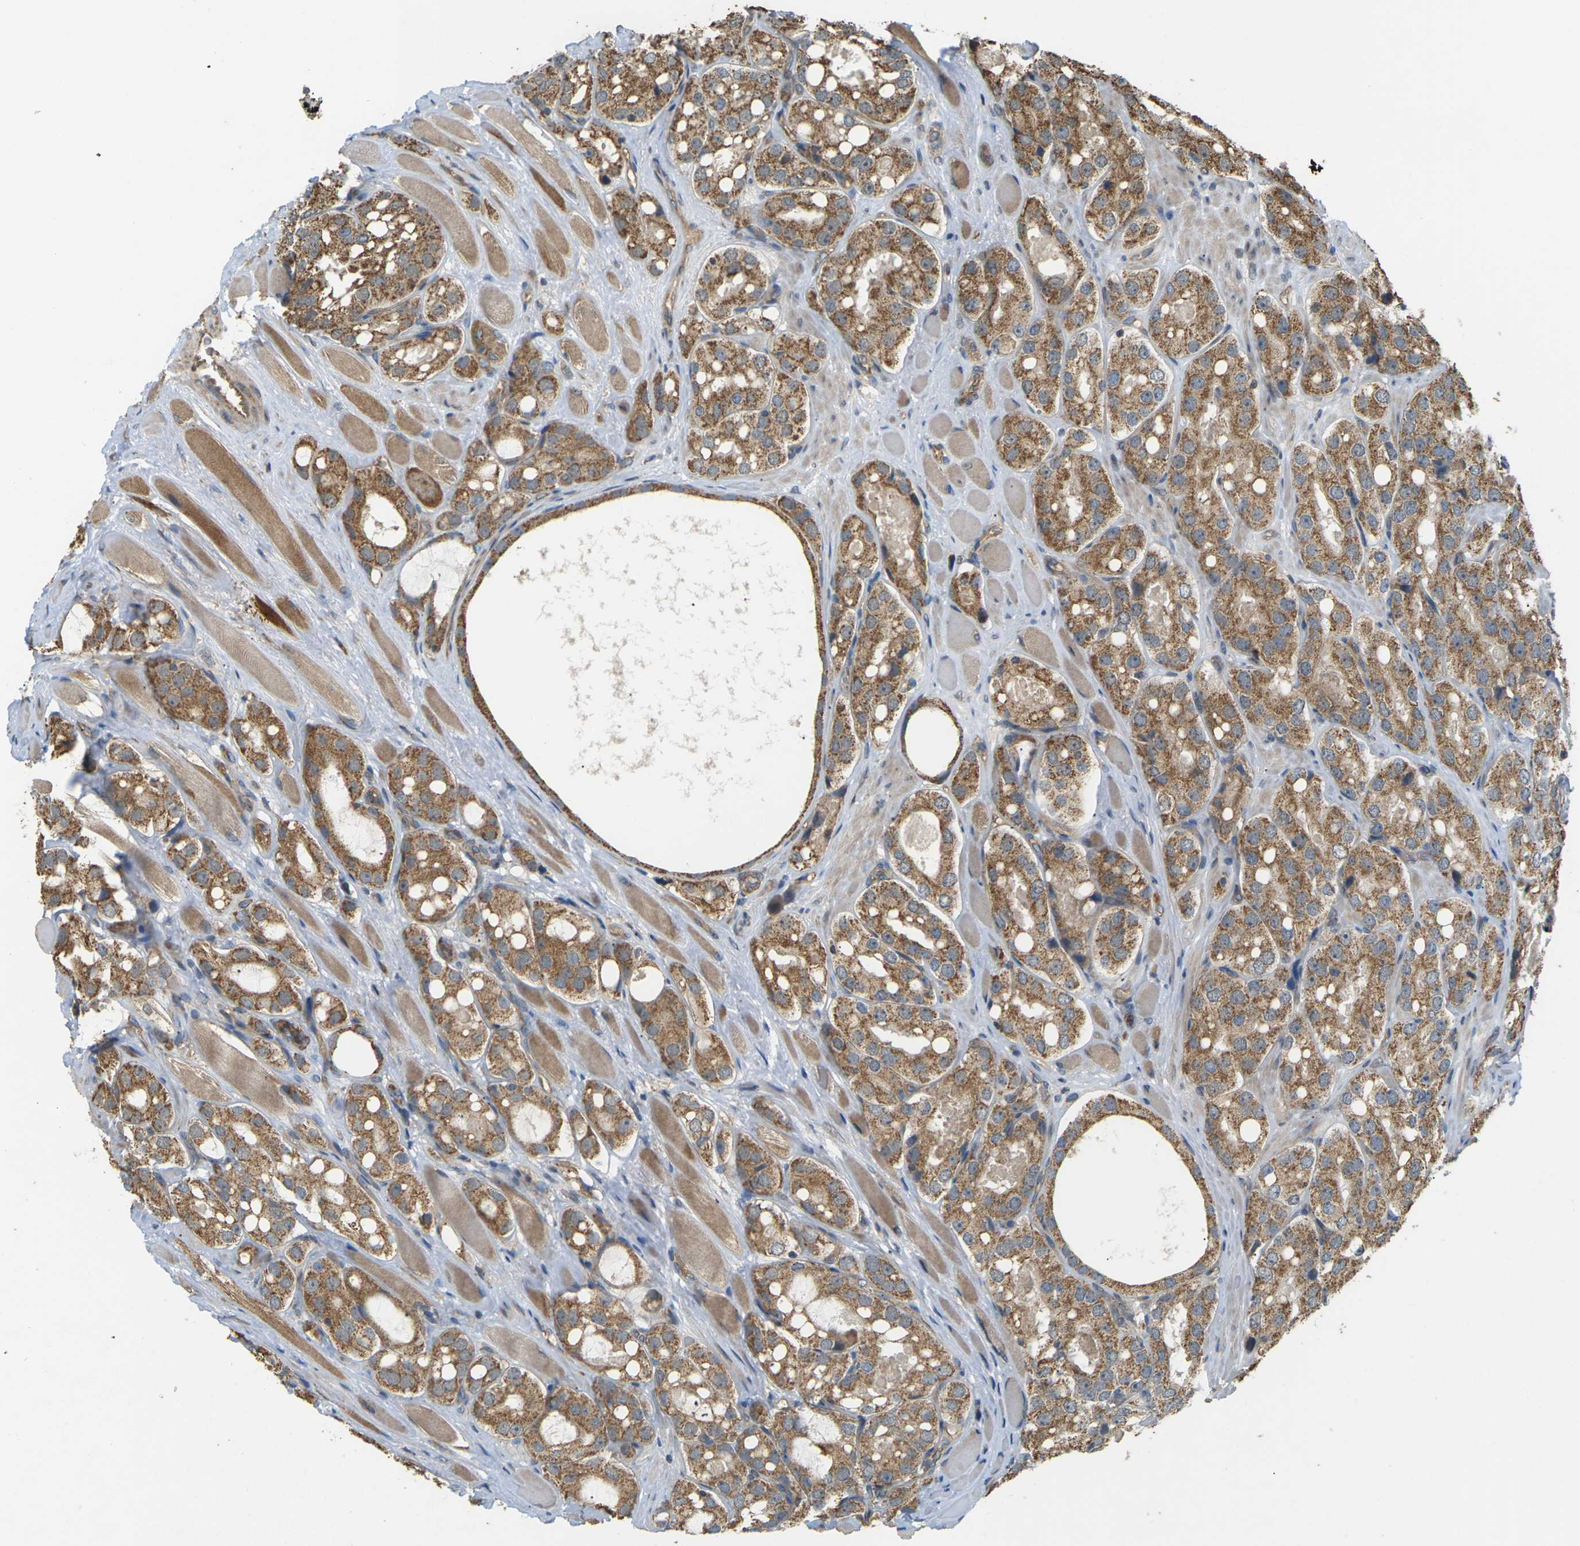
{"staining": {"intensity": "moderate", "quantity": ">75%", "location": "cytoplasmic/membranous"}, "tissue": "prostate cancer", "cell_type": "Tumor cells", "image_type": "cancer", "snomed": [{"axis": "morphology", "description": "Adenocarcinoma, High grade"}, {"axis": "topography", "description": "Prostate"}], "caption": "Immunohistochemistry (IHC) (DAB (3,3'-diaminobenzidine)) staining of human prostate cancer (high-grade adenocarcinoma) demonstrates moderate cytoplasmic/membranous protein staining in approximately >75% of tumor cells.", "gene": "KSR1", "patient": {"sex": "male", "age": 65}}